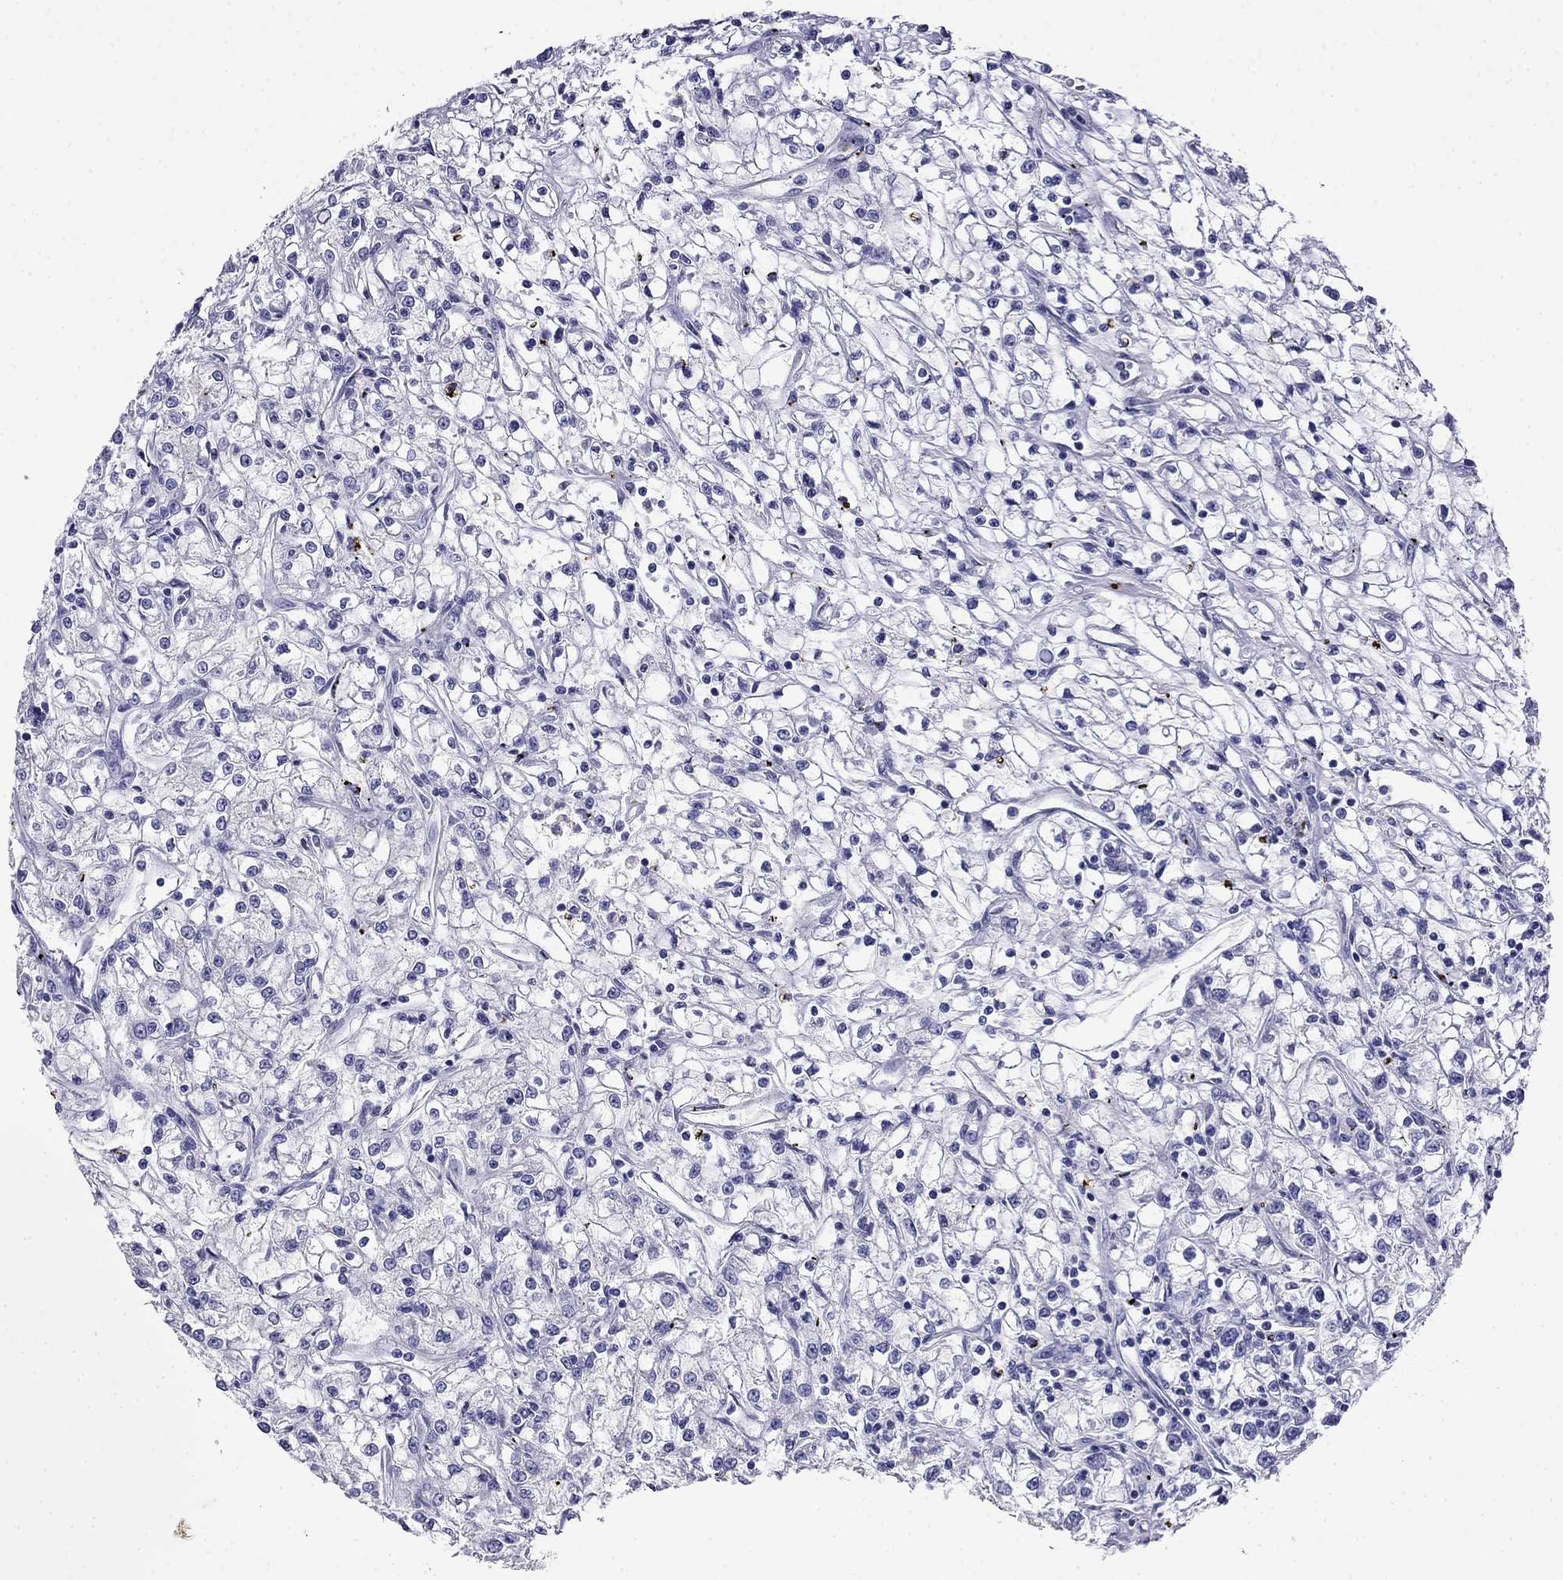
{"staining": {"intensity": "negative", "quantity": "none", "location": "none"}, "tissue": "renal cancer", "cell_type": "Tumor cells", "image_type": "cancer", "snomed": [{"axis": "morphology", "description": "Adenocarcinoma, NOS"}, {"axis": "topography", "description": "Kidney"}], "caption": "This is an immunohistochemistry micrograph of adenocarcinoma (renal). There is no staining in tumor cells.", "gene": "MYO15A", "patient": {"sex": "female", "age": 59}}